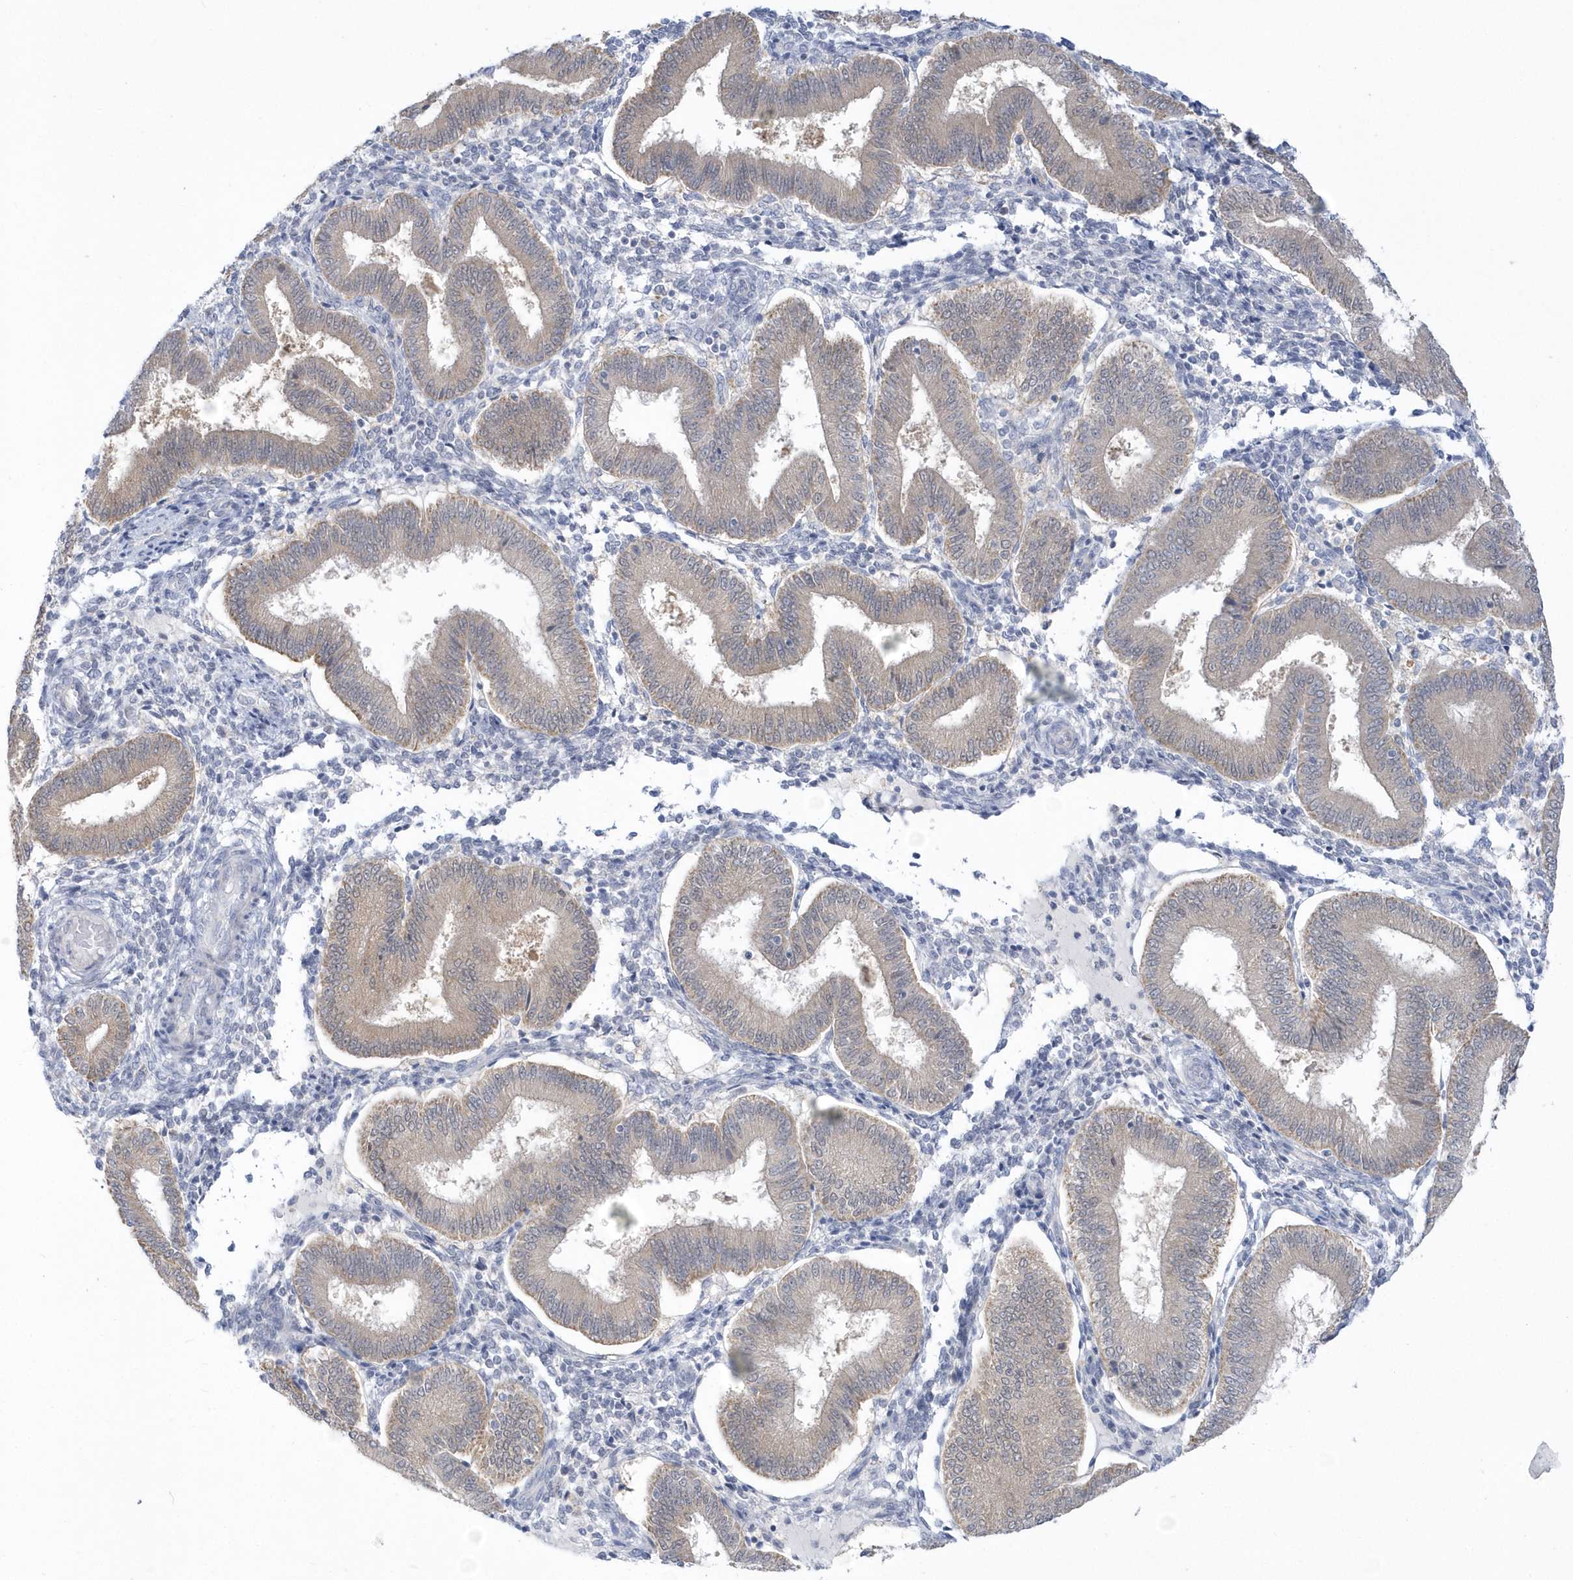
{"staining": {"intensity": "negative", "quantity": "none", "location": "none"}, "tissue": "endometrium", "cell_type": "Cells in endometrial stroma", "image_type": "normal", "snomed": [{"axis": "morphology", "description": "Normal tissue, NOS"}, {"axis": "topography", "description": "Endometrium"}], "caption": "This is an immunohistochemistry (IHC) photomicrograph of unremarkable endometrium. There is no positivity in cells in endometrial stroma.", "gene": "PCBD1", "patient": {"sex": "female", "age": 39}}